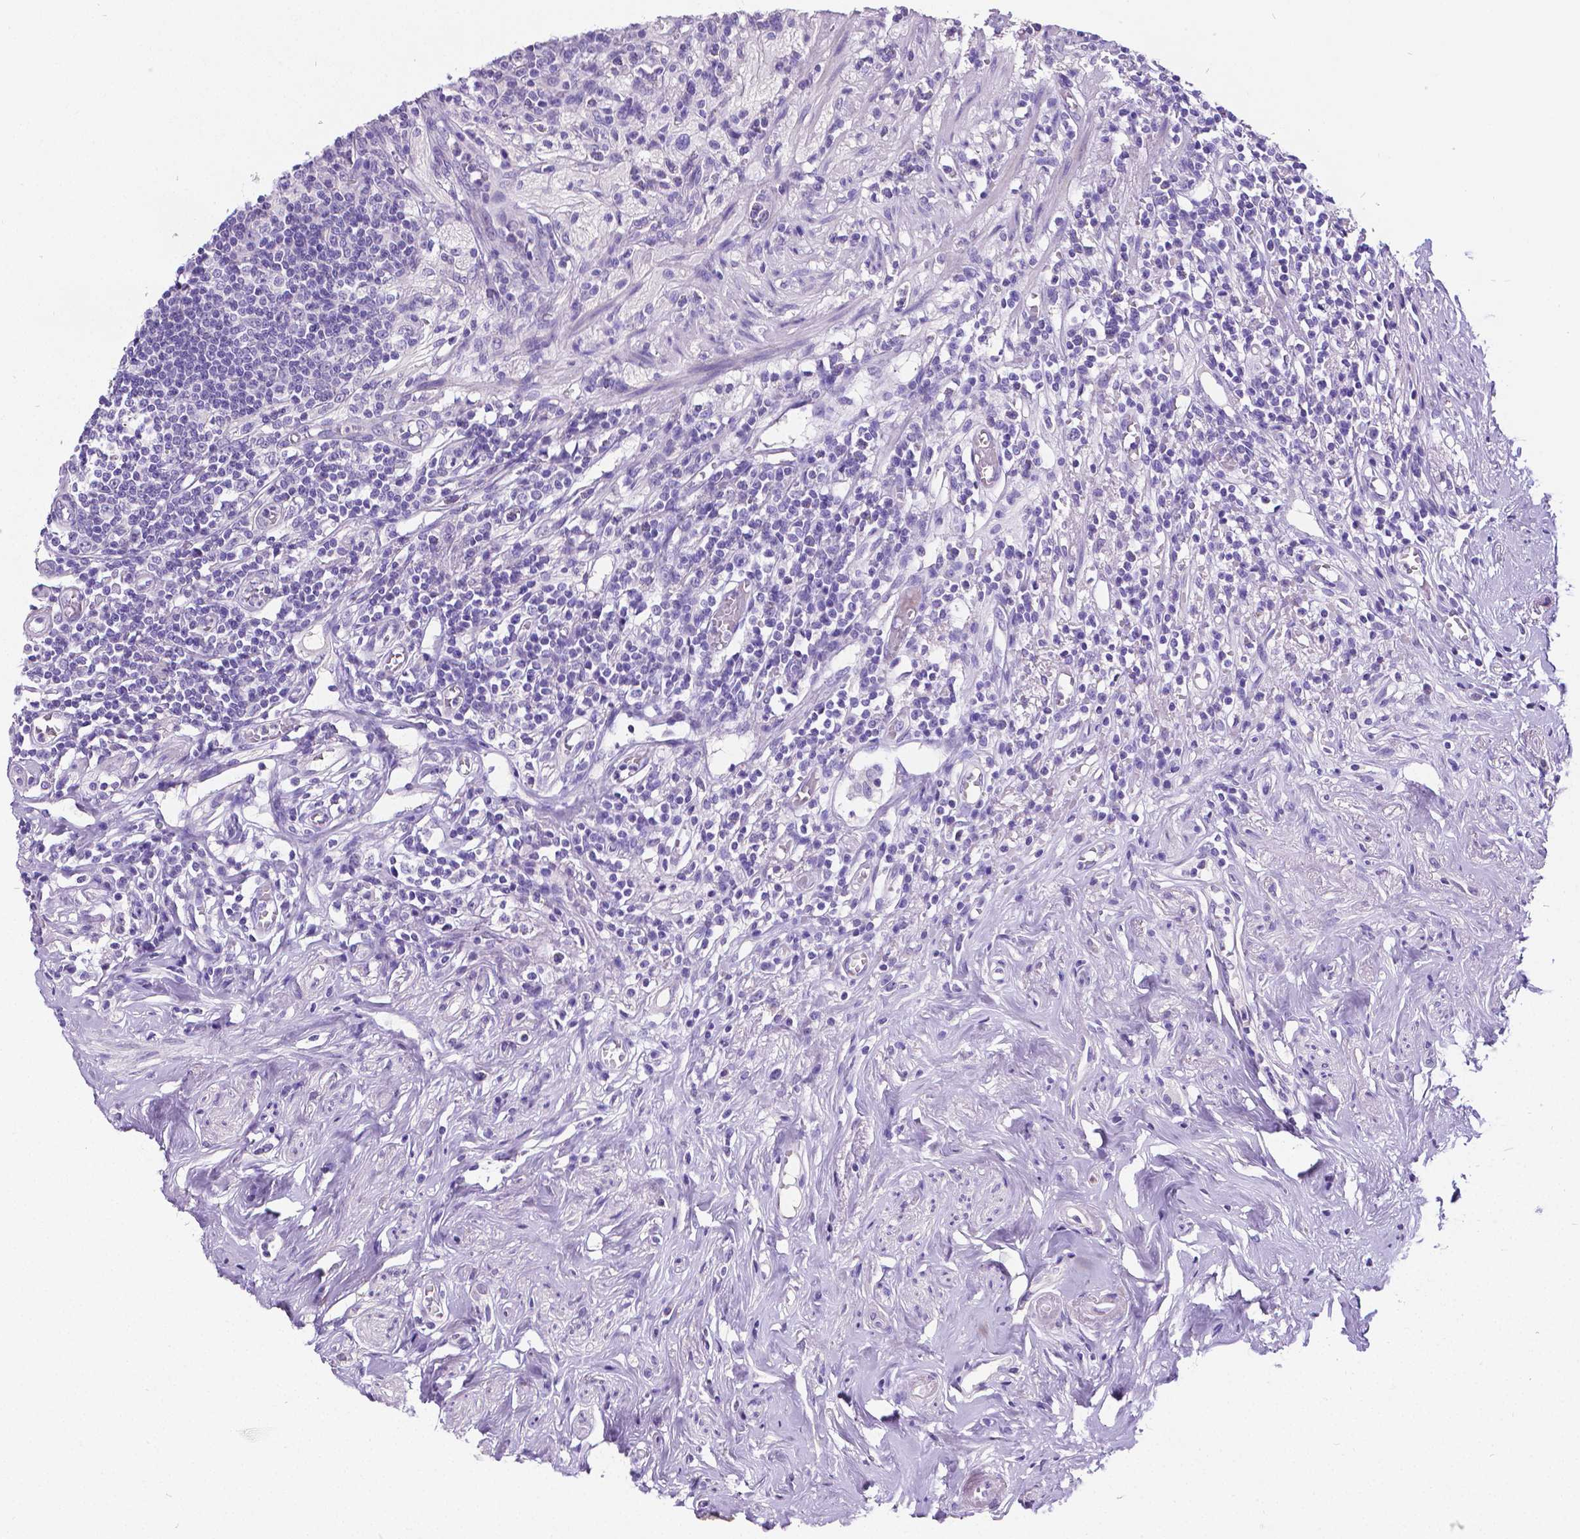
{"staining": {"intensity": "moderate", "quantity": ">75%", "location": "nuclear"}, "tissue": "appendix", "cell_type": "Glandular cells", "image_type": "normal", "snomed": [{"axis": "morphology", "description": "Normal tissue, NOS"}, {"axis": "morphology", "description": "Carcinoma, endometroid"}, {"axis": "topography", "description": "Appendix"}, {"axis": "topography", "description": "Colon"}], "caption": "Brown immunohistochemical staining in normal appendix demonstrates moderate nuclear expression in about >75% of glandular cells. The staining is performed using DAB (3,3'-diaminobenzidine) brown chromogen to label protein expression. The nuclei are counter-stained blue using hematoxylin.", "gene": "SATB2", "patient": {"sex": "female", "age": 60}}